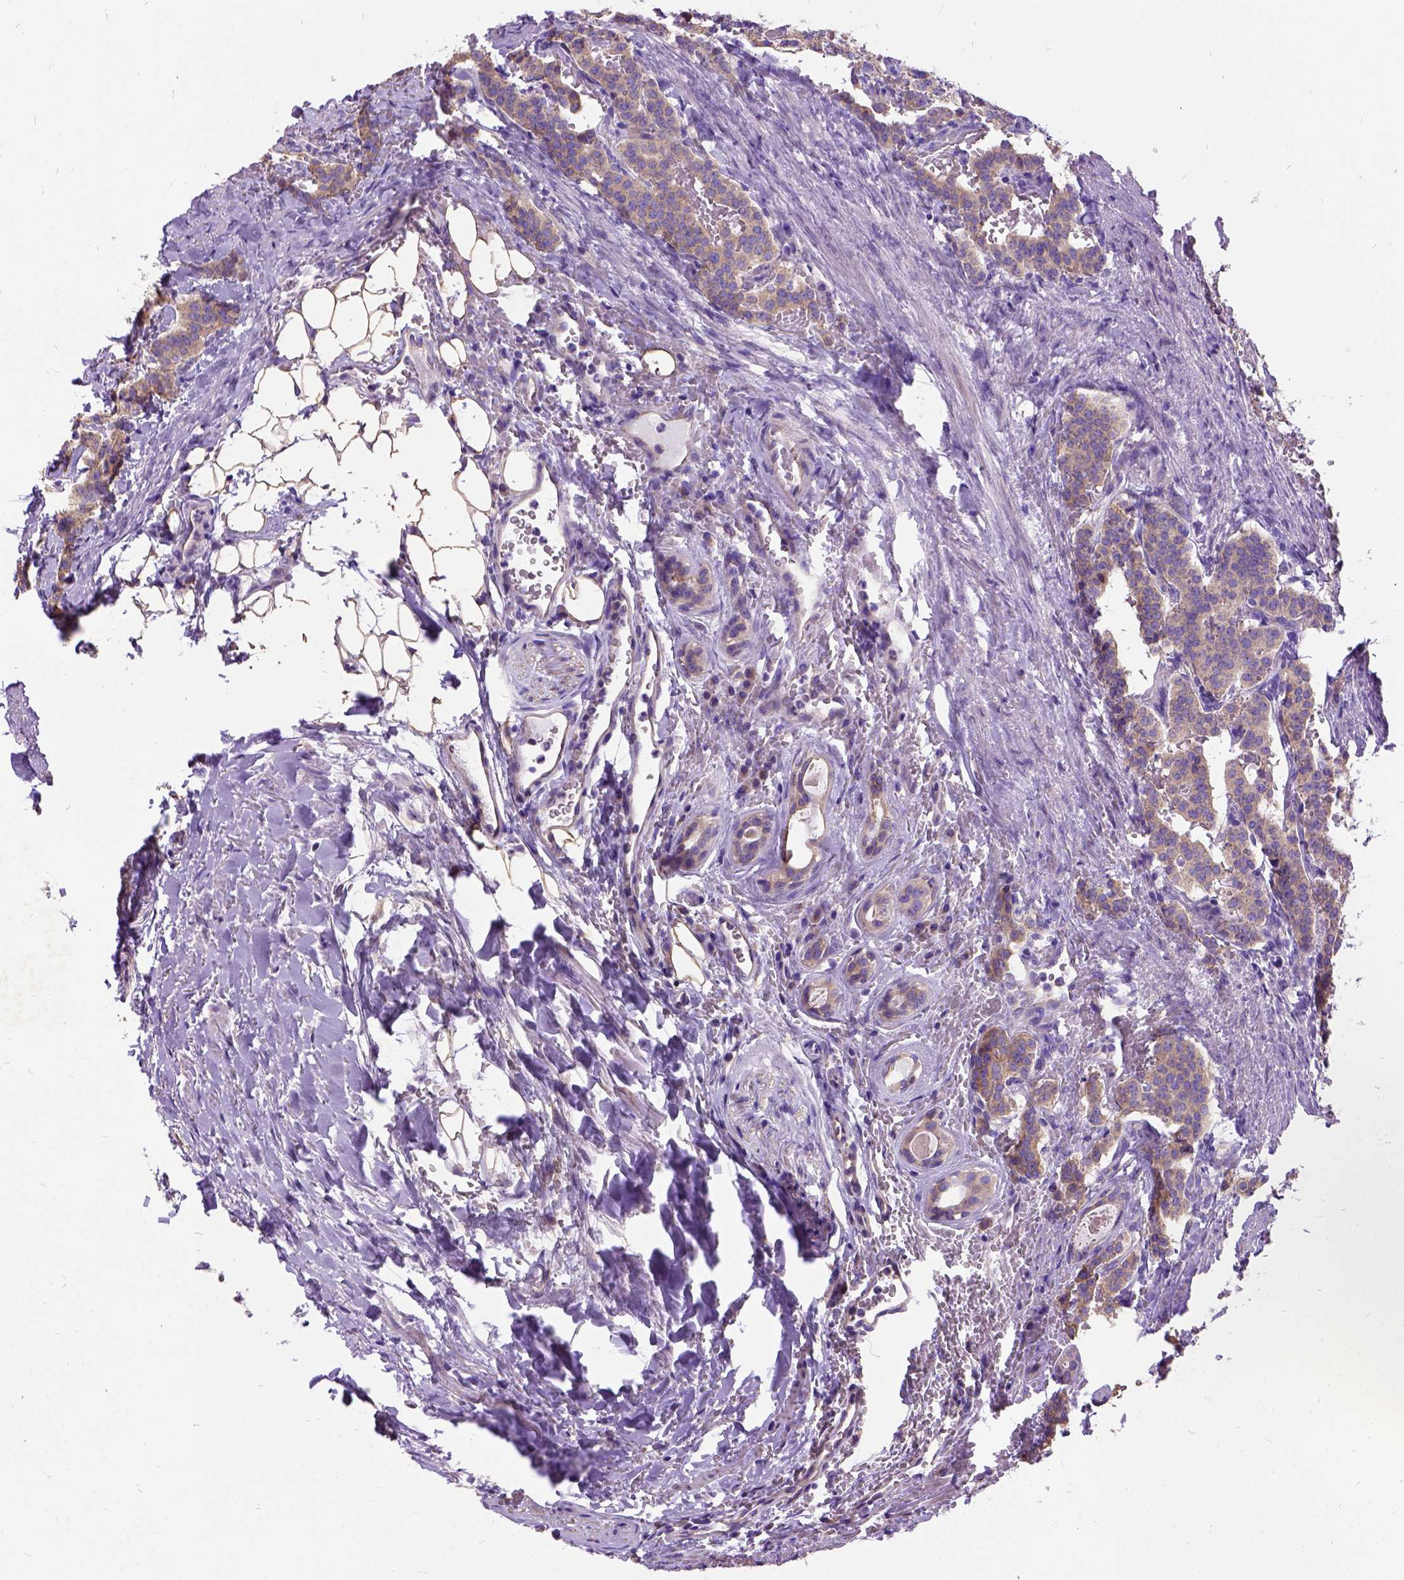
{"staining": {"intensity": "weak", "quantity": ">75%", "location": "cytoplasmic/membranous"}, "tissue": "carcinoid", "cell_type": "Tumor cells", "image_type": "cancer", "snomed": [{"axis": "morphology", "description": "Carcinoid, malignant, NOS"}, {"axis": "topography", "description": "Lung"}], "caption": "Protein staining of carcinoid tissue demonstrates weak cytoplasmic/membranous positivity in about >75% of tumor cells.", "gene": "CFAP54", "patient": {"sex": "female", "age": 46}}